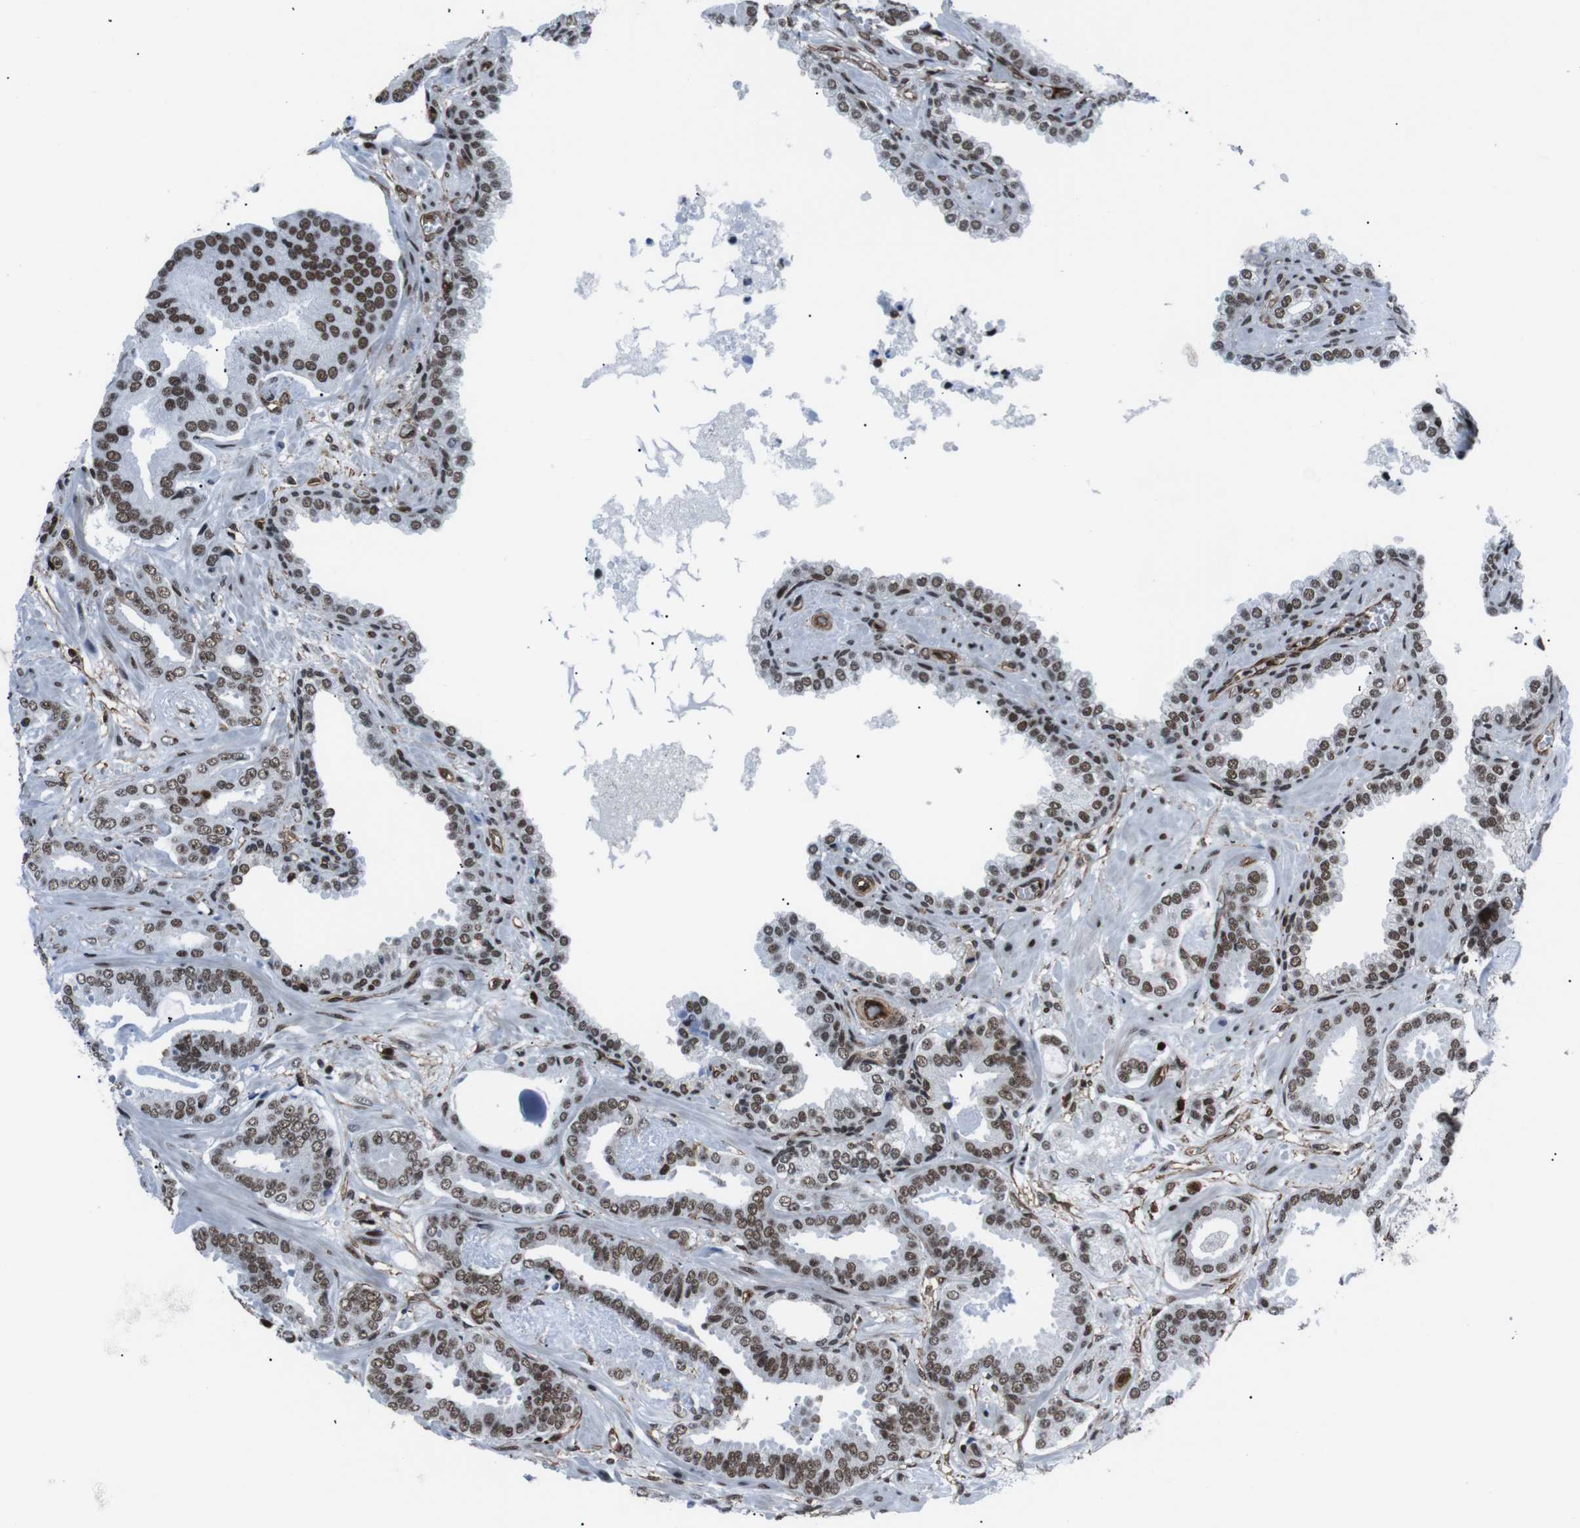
{"staining": {"intensity": "moderate", "quantity": ">75%", "location": "nuclear"}, "tissue": "prostate cancer", "cell_type": "Tumor cells", "image_type": "cancer", "snomed": [{"axis": "morphology", "description": "Adenocarcinoma, Low grade"}, {"axis": "topography", "description": "Prostate"}], "caption": "Immunohistochemical staining of prostate cancer (adenocarcinoma (low-grade)) shows medium levels of moderate nuclear protein expression in about >75% of tumor cells.", "gene": "HNRNPU", "patient": {"sex": "male", "age": 53}}